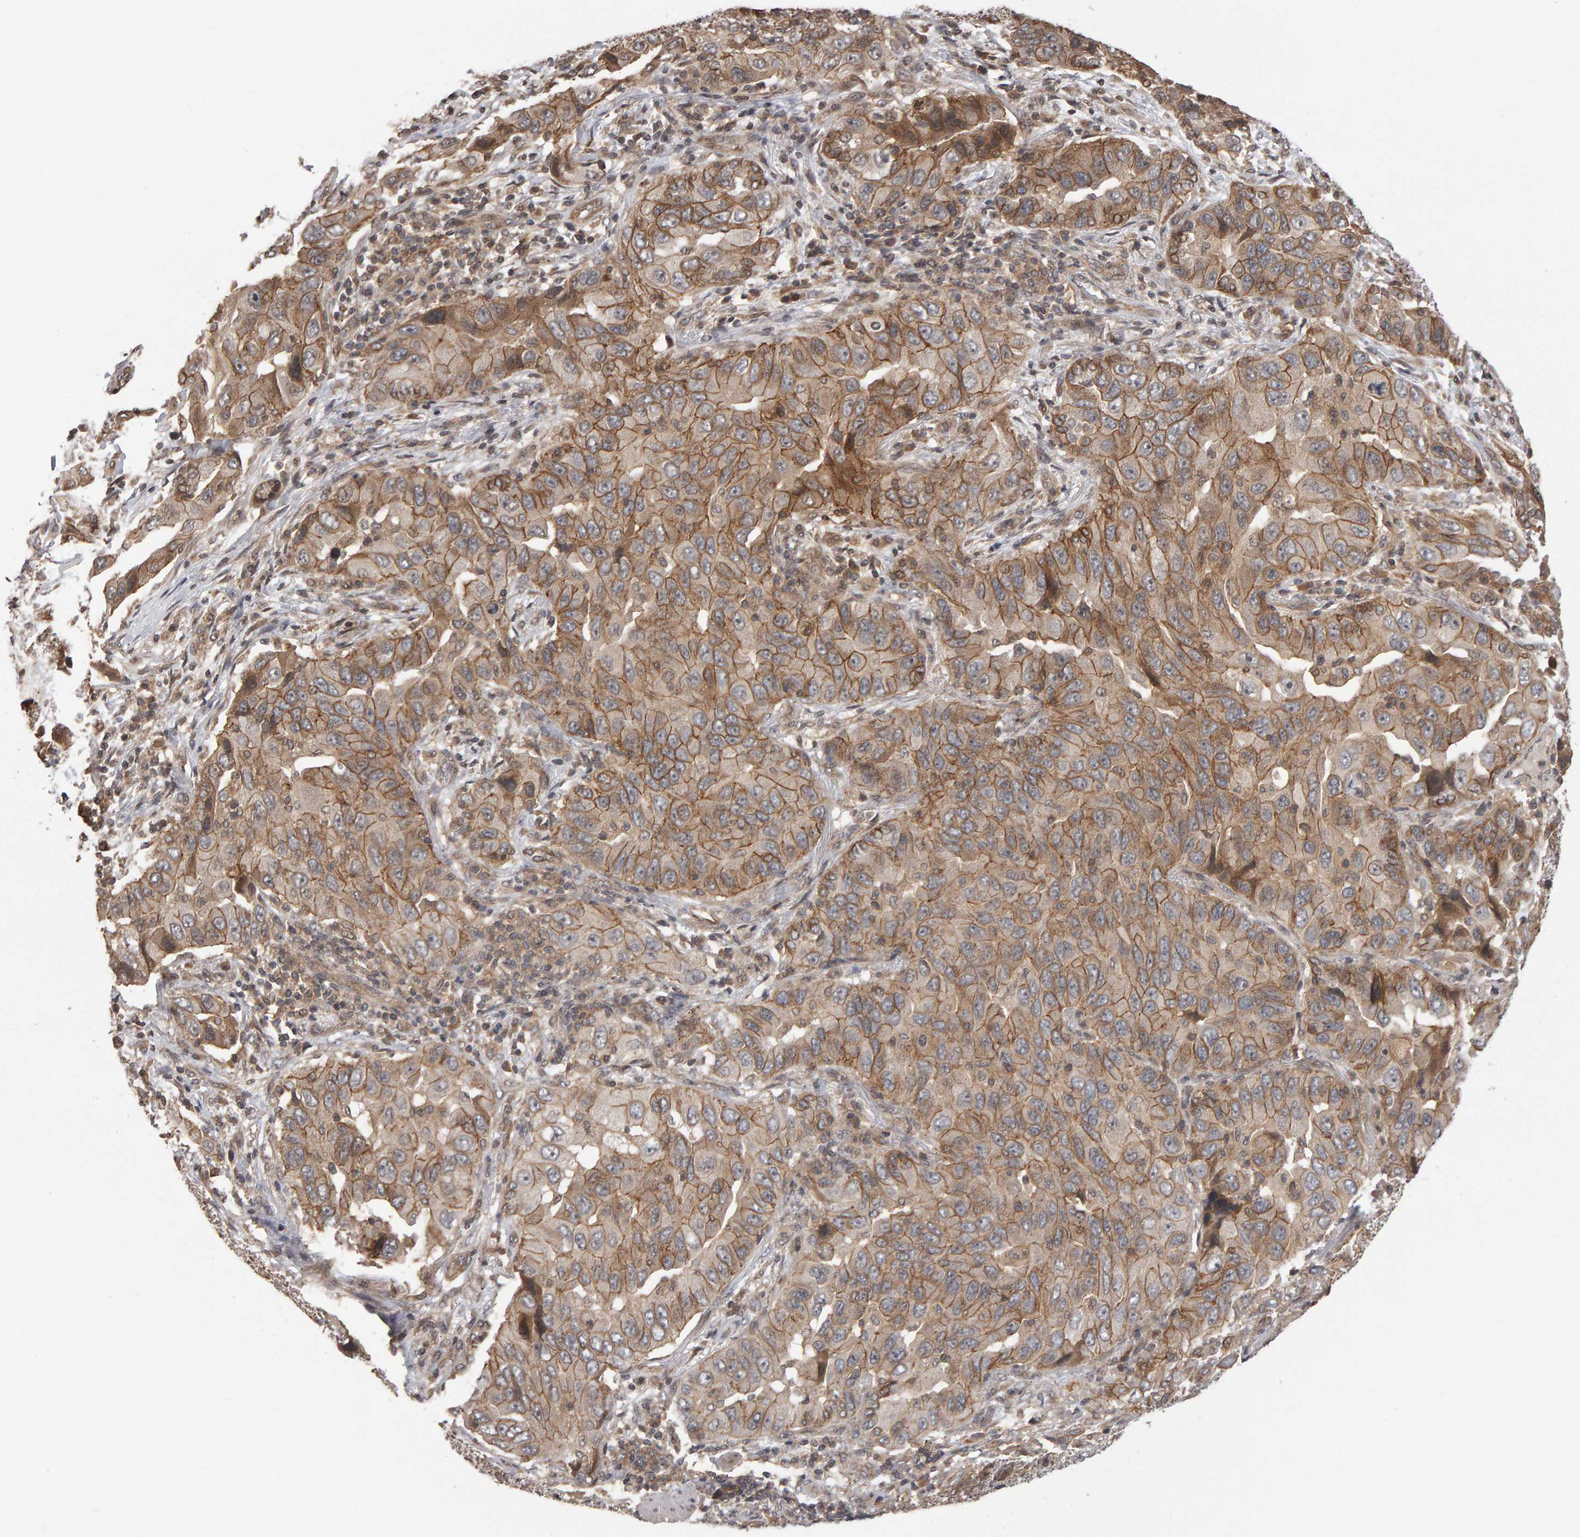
{"staining": {"intensity": "moderate", "quantity": ">75%", "location": "cytoplasmic/membranous"}, "tissue": "lung cancer", "cell_type": "Tumor cells", "image_type": "cancer", "snomed": [{"axis": "morphology", "description": "Adenocarcinoma, NOS"}, {"axis": "topography", "description": "Lung"}], "caption": "Moderate cytoplasmic/membranous protein expression is identified in approximately >75% of tumor cells in lung cancer.", "gene": "SCRIB", "patient": {"sex": "female", "age": 65}}